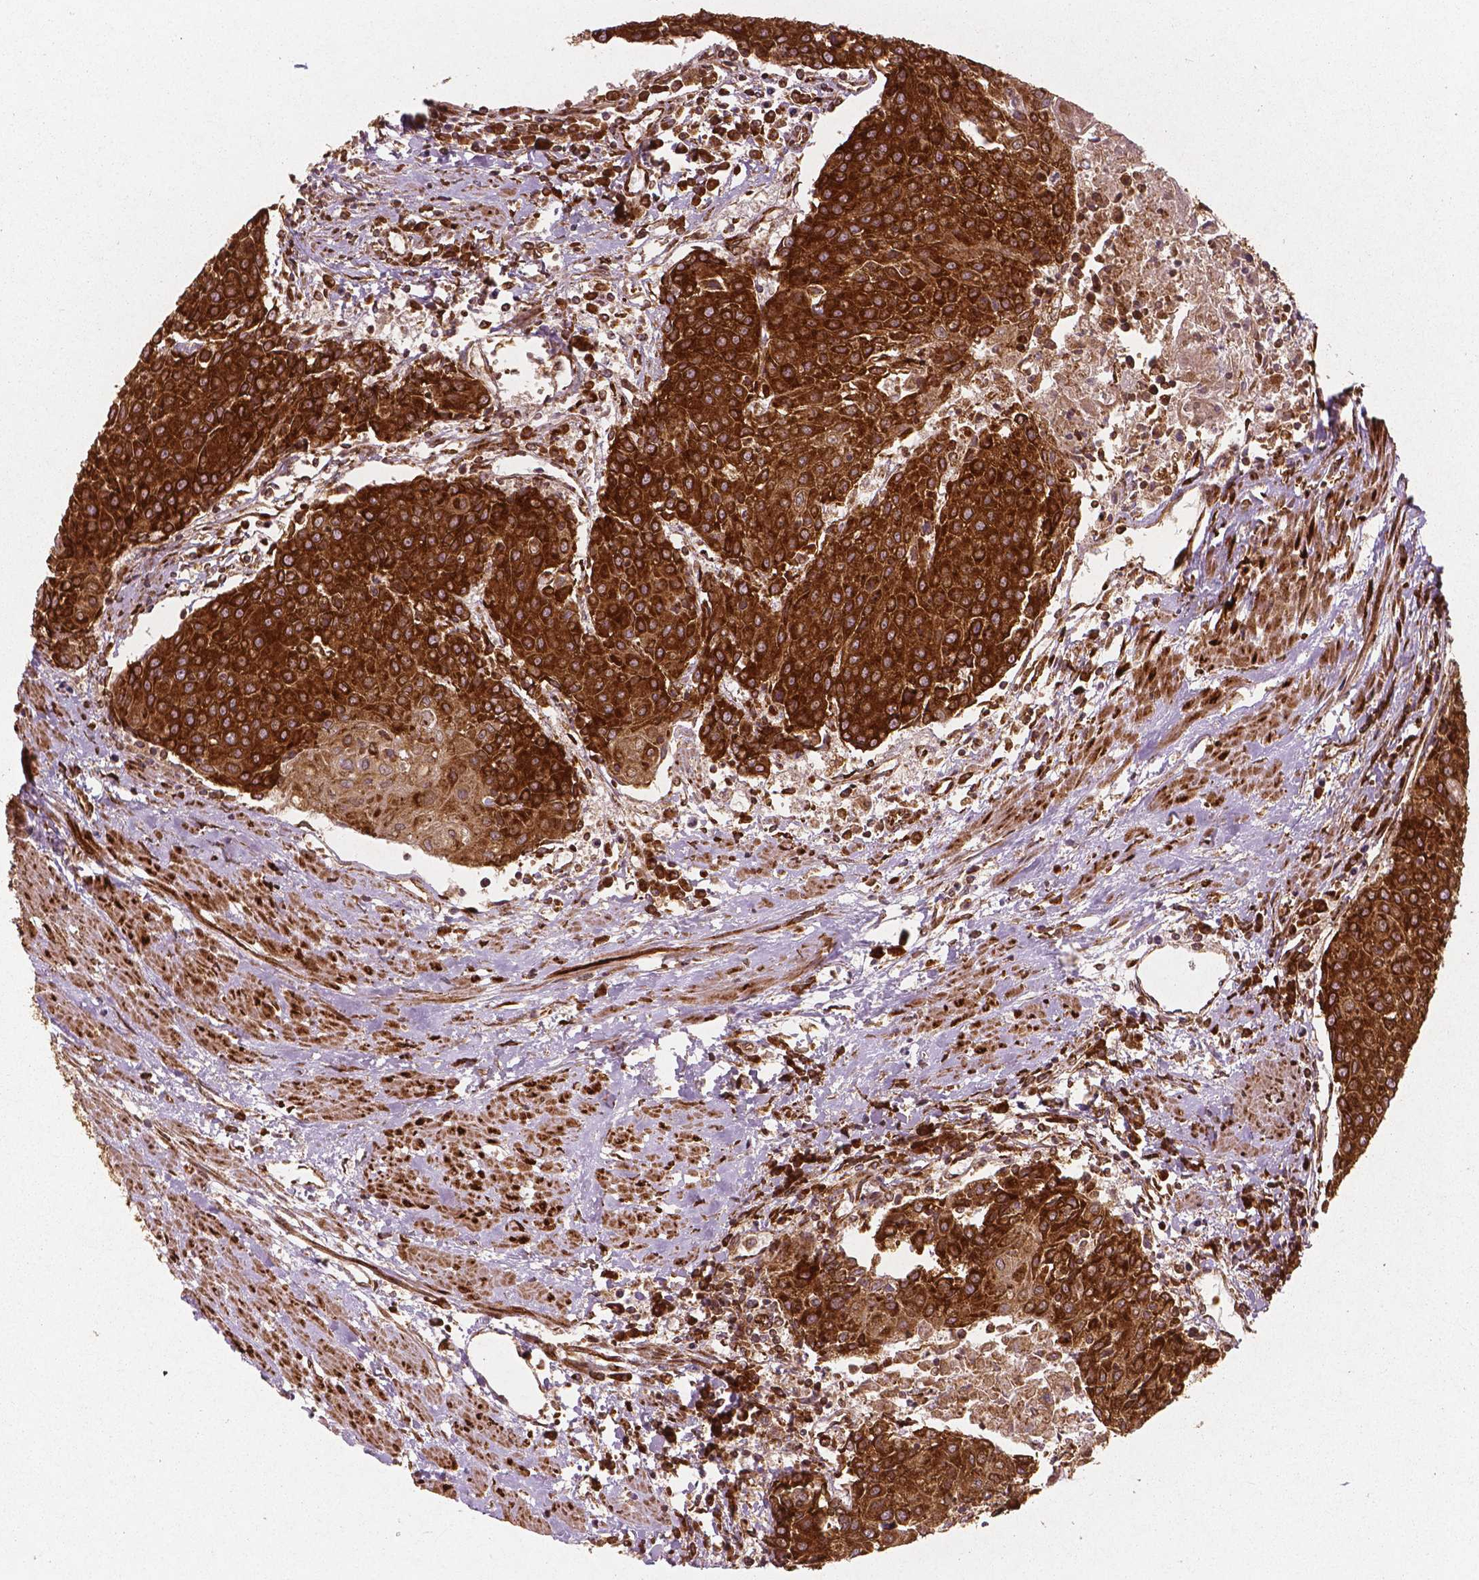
{"staining": {"intensity": "strong", "quantity": ">75%", "location": "cytoplasmic/membranous"}, "tissue": "urothelial cancer", "cell_type": "Tumor cells", "image_type": "cancer", "snomed": [{"axis": "morphology", "description": "Urothelial carcinoma, High grade"}, {"axis": "topography", "description": "Urinary bladder"}], "caption": "An image showing strong cytoplasmic/membranous expression in about >75% of tumor cells in urothelial cancer, as visualized by brown immunohistochemical staining.", "gene": "PGAM5", "patient": {"sex": "female", "age": 85}}